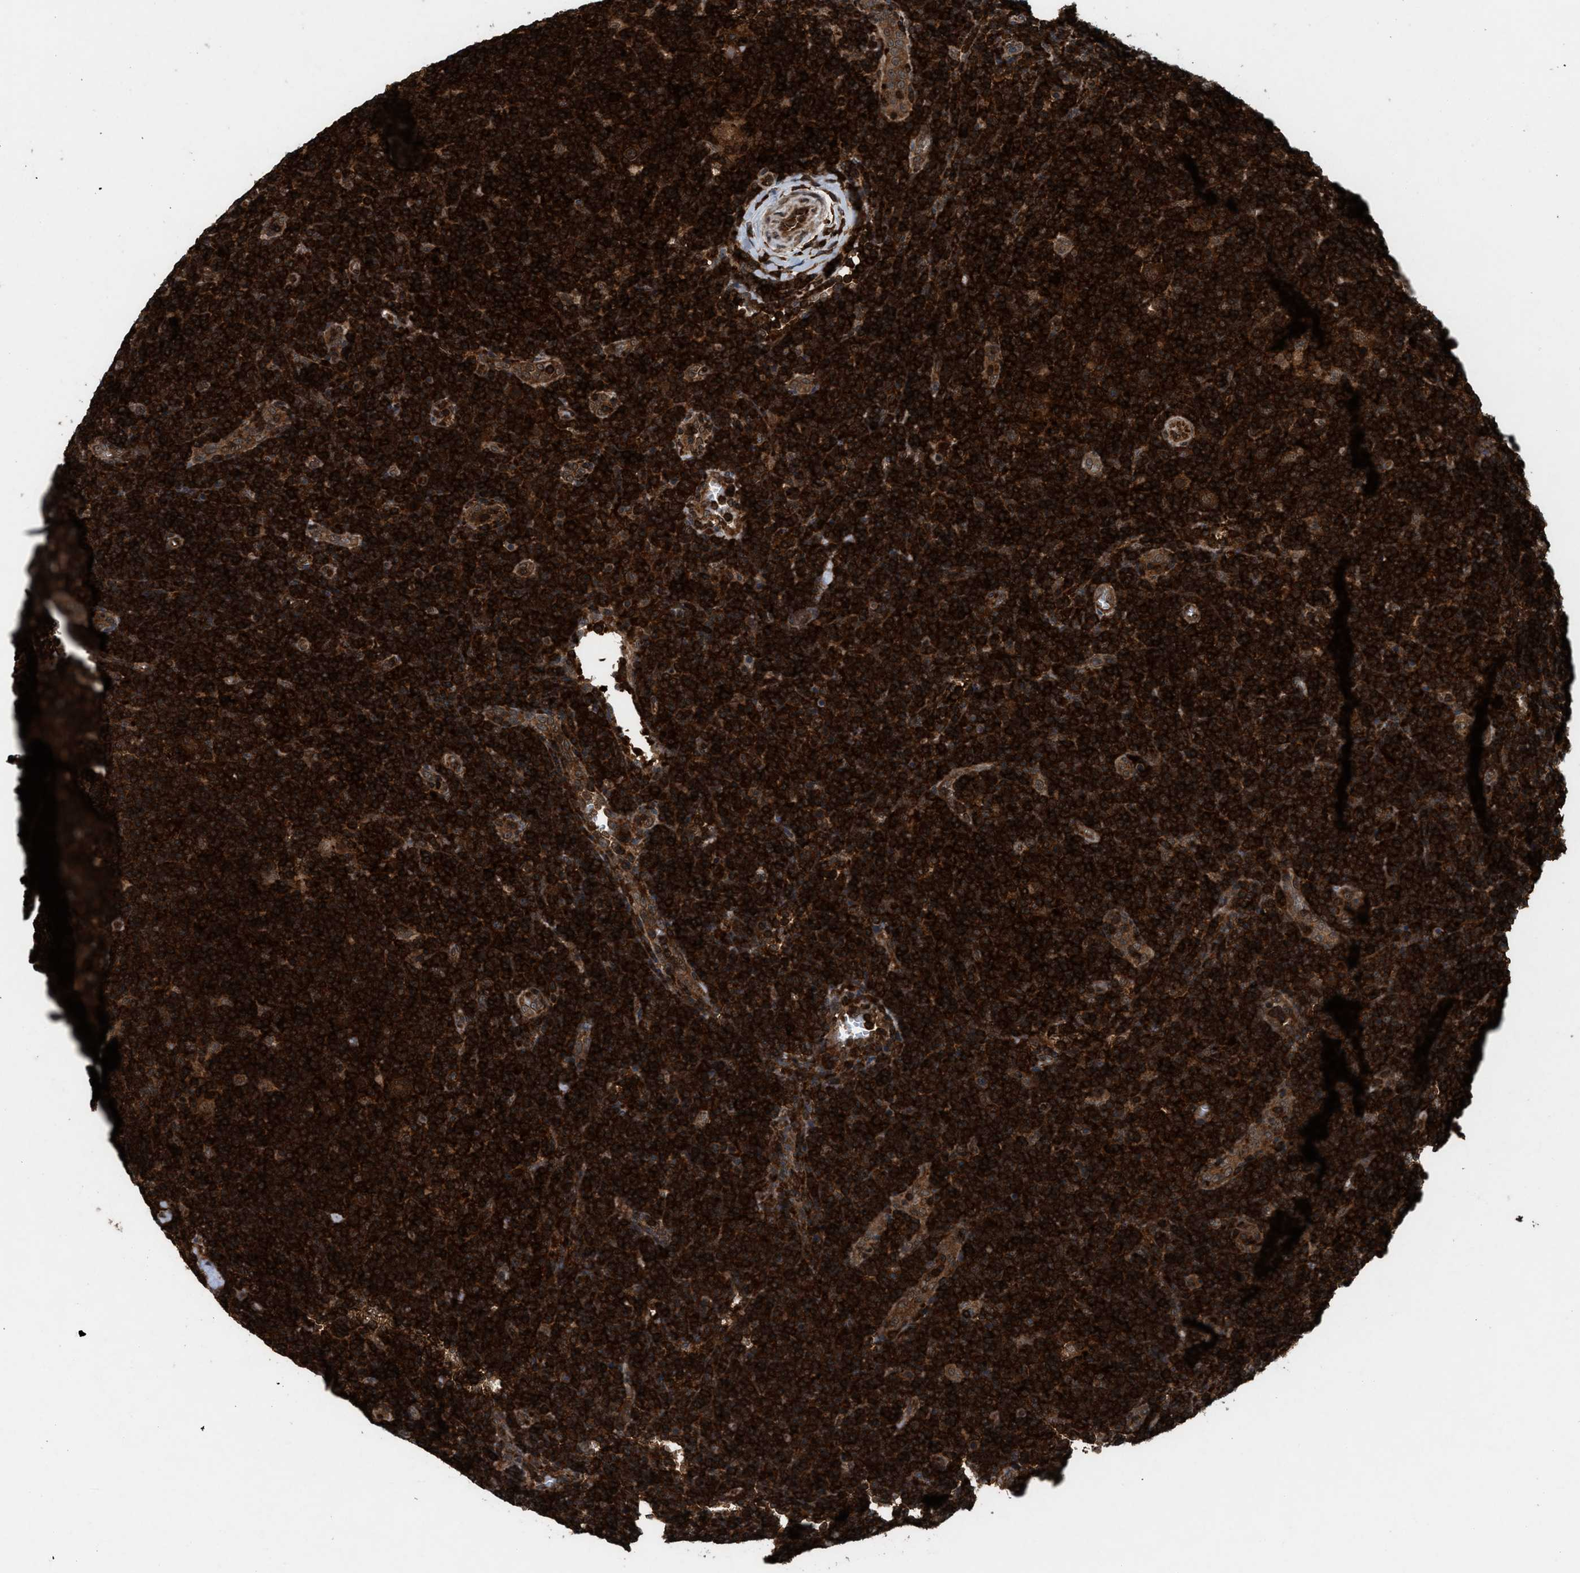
{"staining": {"intensity": "strong", "quantity": ">75%", "location": "cytoplasmic/membranous"}, "tissue": "lymphoma", "cell_type": "Tumor cells", "image_type": "cancer", "snomed": [{"axis": "morphology", "description": "Hodgkin's disease, NOS"}, {"axis": "topography", "description": "Lymph node"}], "caption": "About >75% of tumor cells in lymphoma reveal strong cytoplasmic/membranous protein positivity as visualized by brown immunohistochemical staining.", "gene": "OXSR1", "patient": {"sex": "female", "age": 57}}